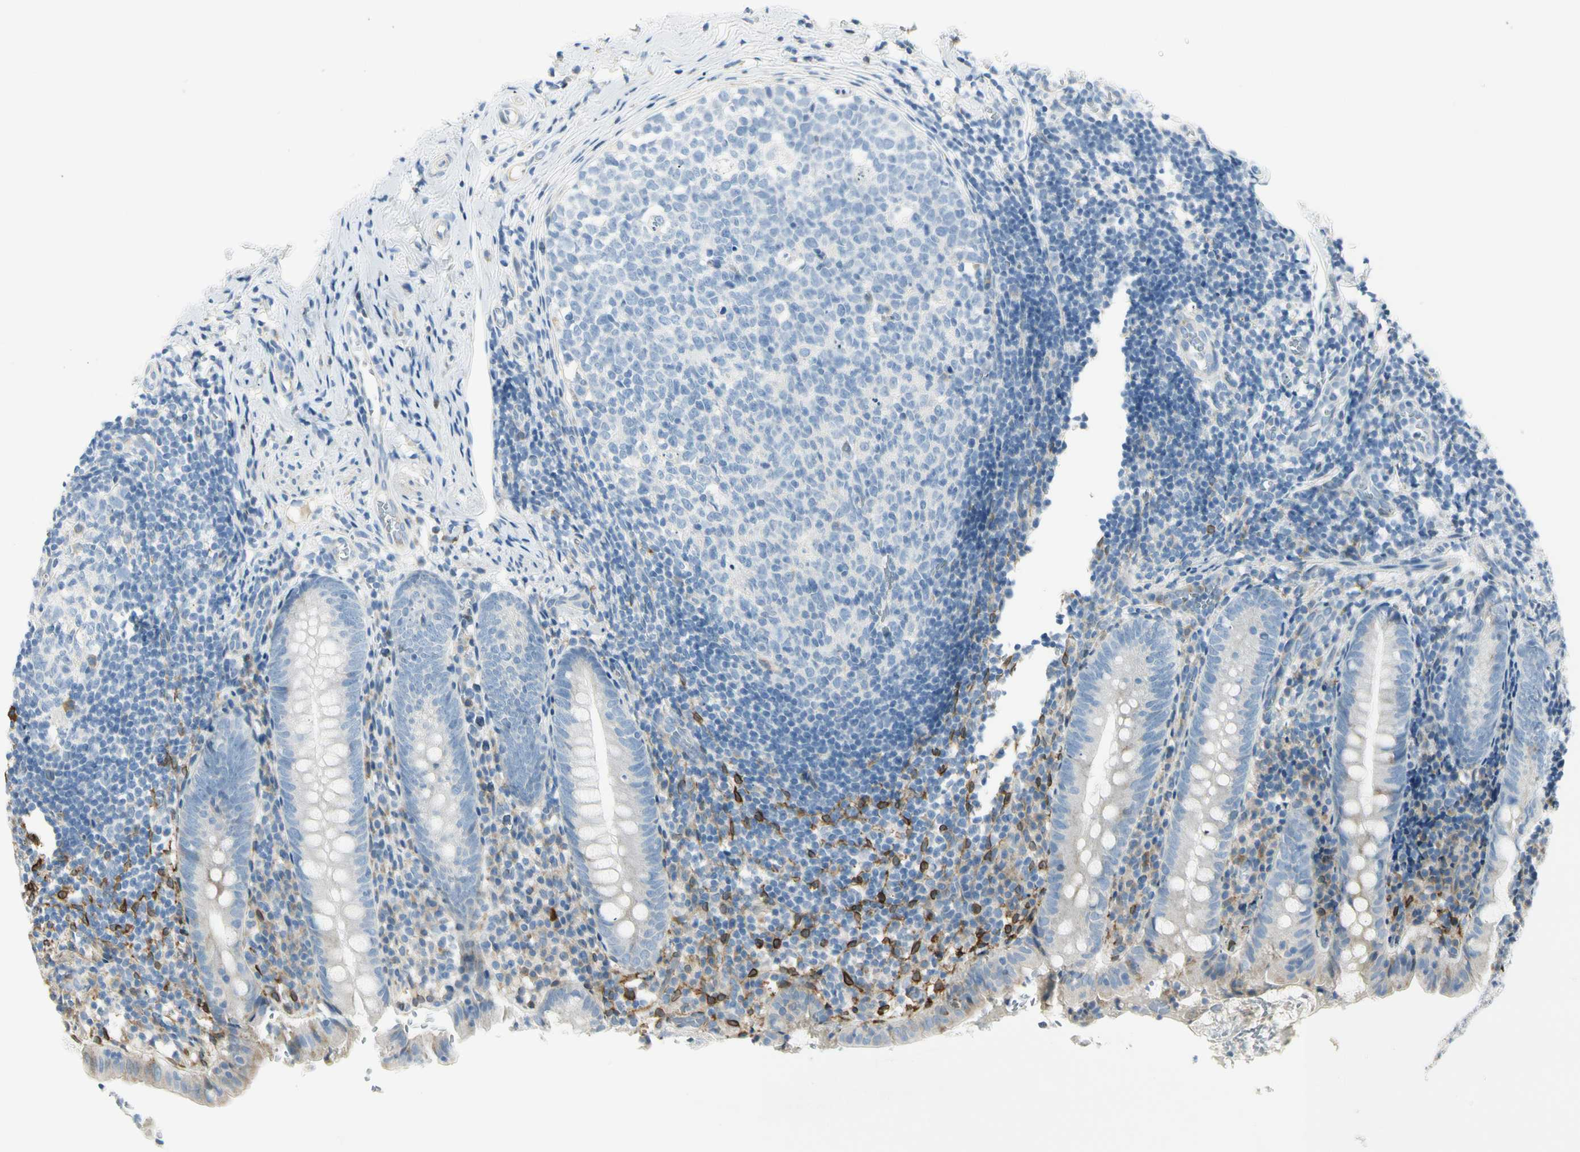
{"staining": {"intensity": "weak", "quantity": "<25%", "location": "cytoplasmic/membranous"}, "tissue": "appendix", "cell_type": "Glandular cells", "image_type": "normal", "snomed": [{"axis": "morphology", "description": "Normal tissue, NOS"}, {"axis": "topography", "description": "Appendix"}], "caption": "An immunohistochemistry micrograph of unremarkable appendix is shown. There is no staining in glandular cells of appendix.", "gene": "TNFSF11", "patient": {"sex": "female", "age": 10}}